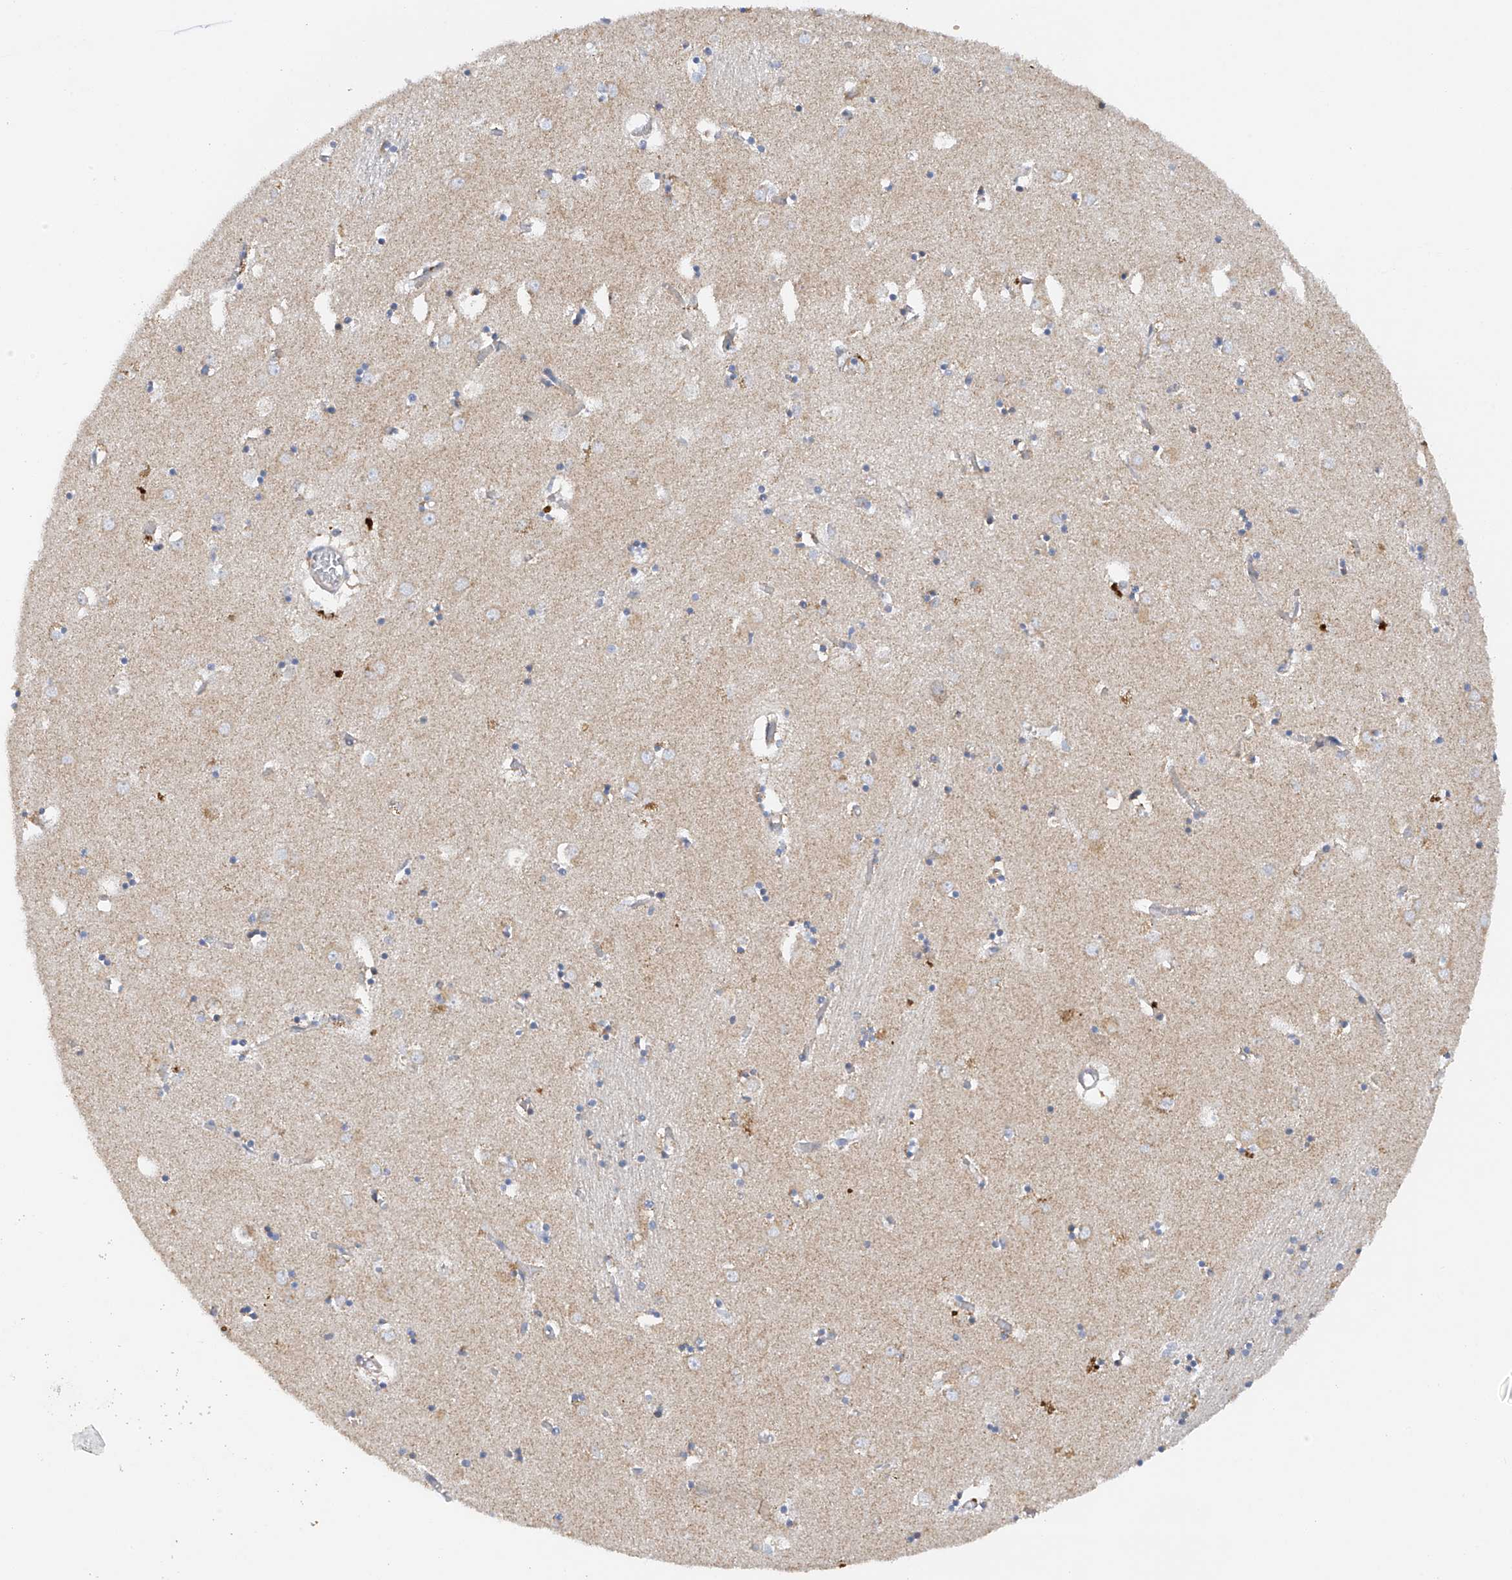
{"staining": {"intensity": "weak", "quantity": "<25%", "location": "cytoplasmic/membranous"}, "tissue": "caudate", "cell_type": "Glial cells", "image_type": "normal", "snomed": [{"axis": "morphology", "description": "Normal tissue, NOS"}, {"axis": "topography", "description": "Lateral ventricle wall"}], "caption": "A high-resolution micrograph shows IHC staining of normal caudate, which reveals no significant staining in glial cells. Nuclei are stained in blue.", "gene": "METTL18", "patient": {"sex": "male", "age": 70}}